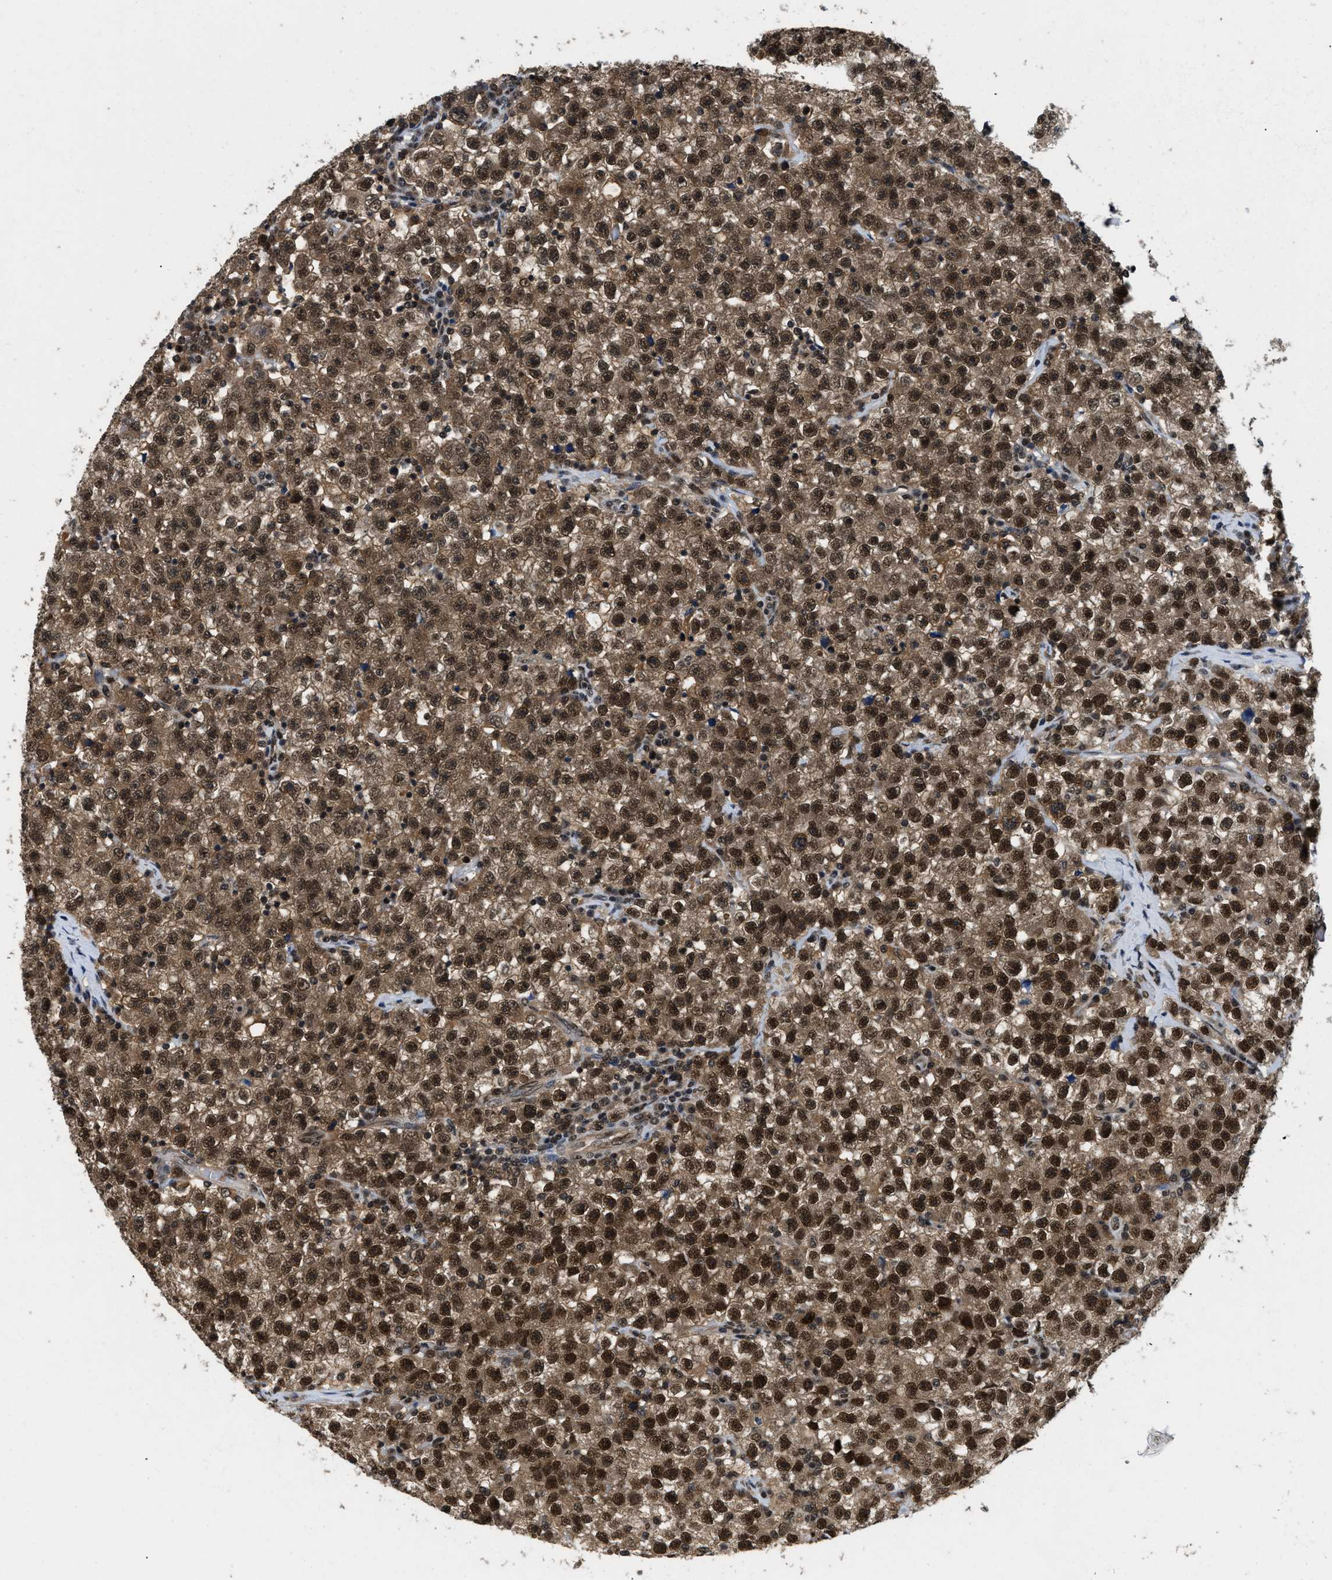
{"staining": {"intensity": "strong", "quantity": ">75%", "location": "cytoplasmic/membranous,nuclear"}, "tissue": "testis cancer", "cell_type": "Tumor cells", "image_type": "cancer", "snomed": [{"axis": "morphology", "description": "Seminoma, NOS"}, {"axis": "topography", "description": "Testis"}], "caption": "Testis cancer stained for a protein exhibits strong cytoplasmic/membranous and nuclear positivity in tumor cells.", "gene": "SAFB", "patient": {"sex": "male", "age": 22}}